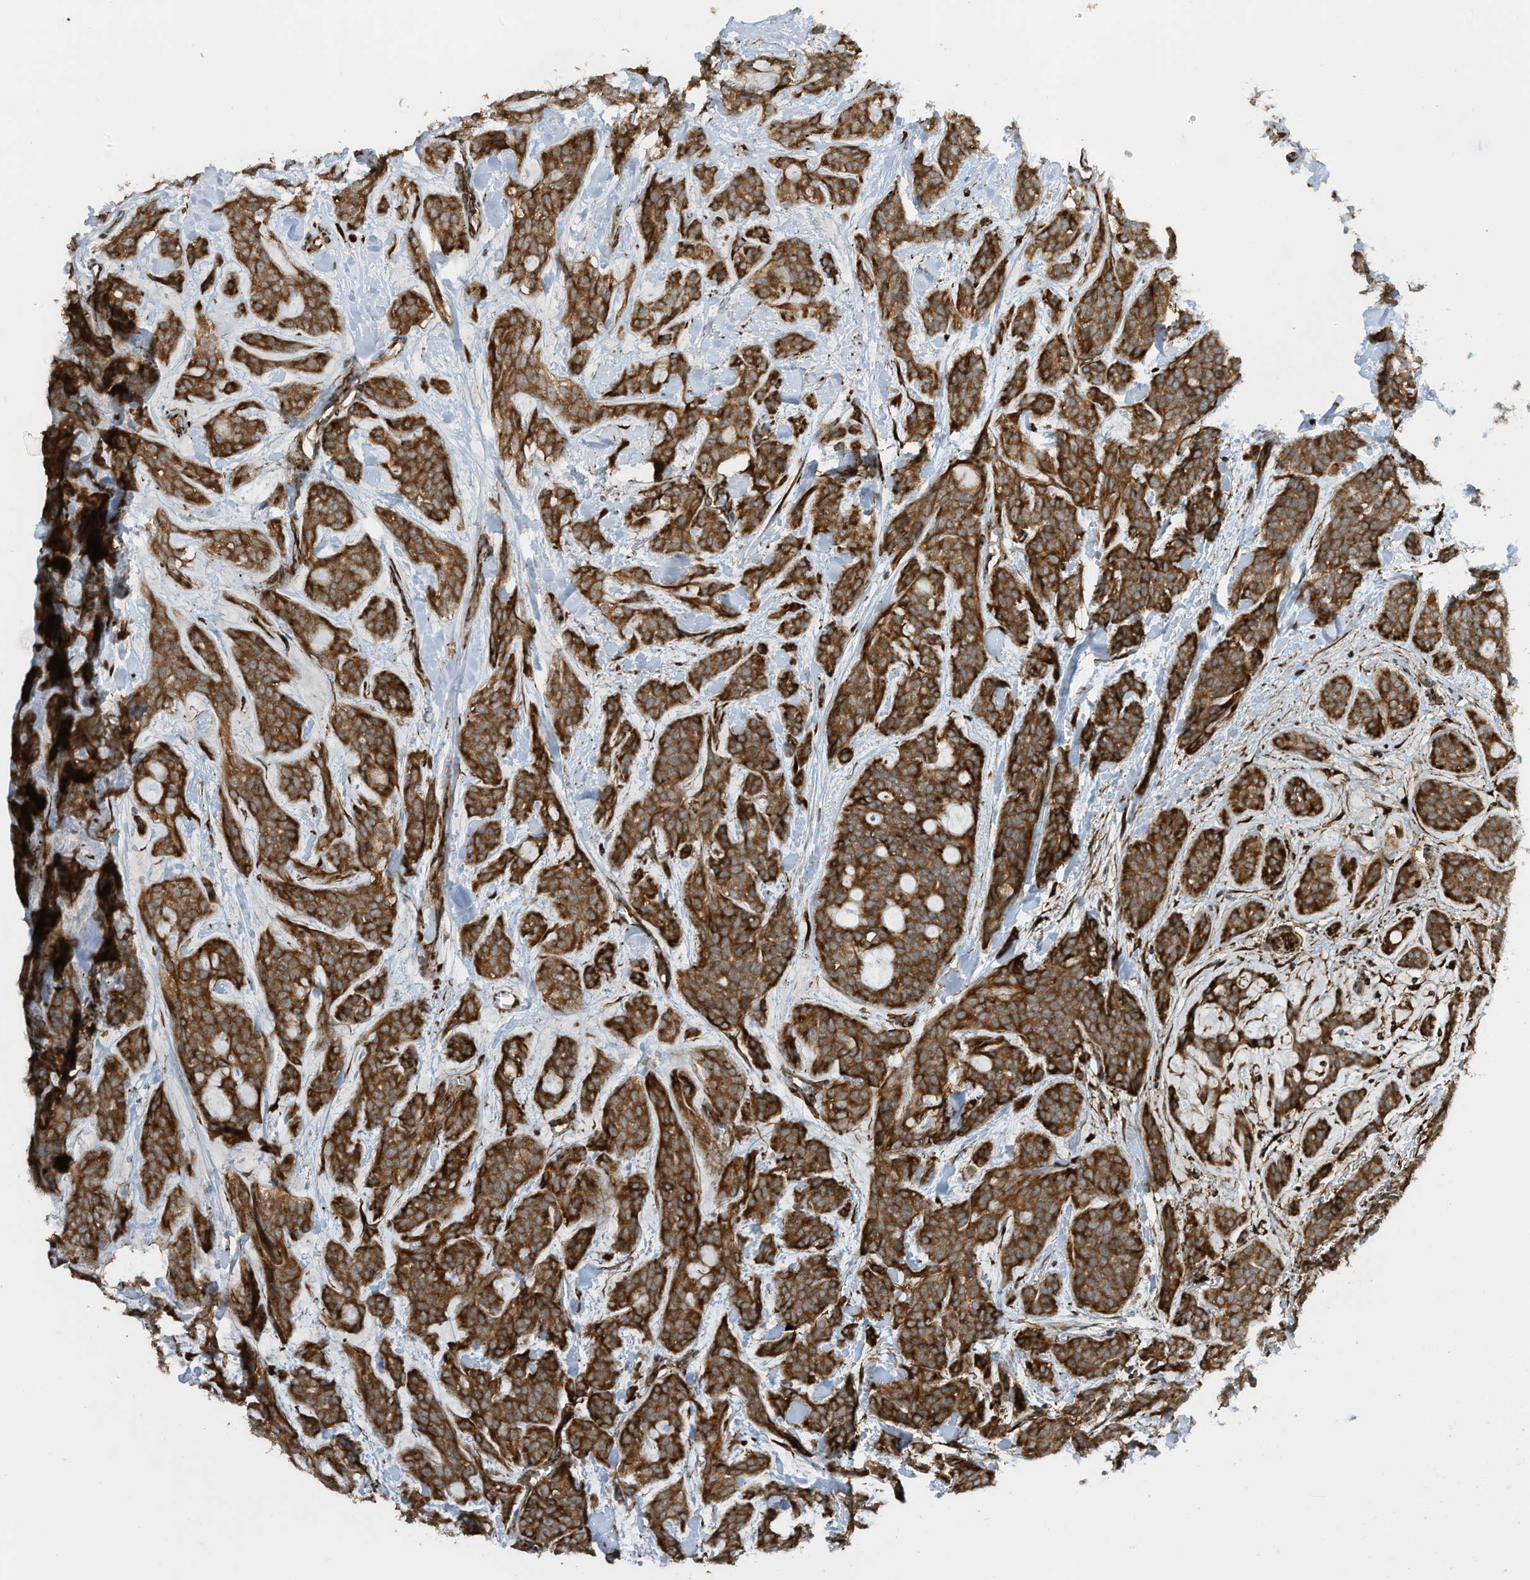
{"staining": {"intensity": "strong", "quantity": ">75%", "location": "cytoplasmic/membranous"}, "tissue": "head and neck cancer", "cell_type": "Tumor cells", "image_type": "cancer", "snomed": [{"axis": "morphology", "description": "Adenocarcinoma, NOS"}, {"axis": "topography", "description": "Head-Neck"}], "caption": "Tumor cells show high levels of strong cytoplasmic/membranous expression in about >75% of cells in human head and neck cancer. (Stains: DAB in brown, nuclei in blue, Microscopy: brightfield microscopy at high magnification).", "gene": "ZBTB45", "patient": {"sex": "male", "age": 66}}